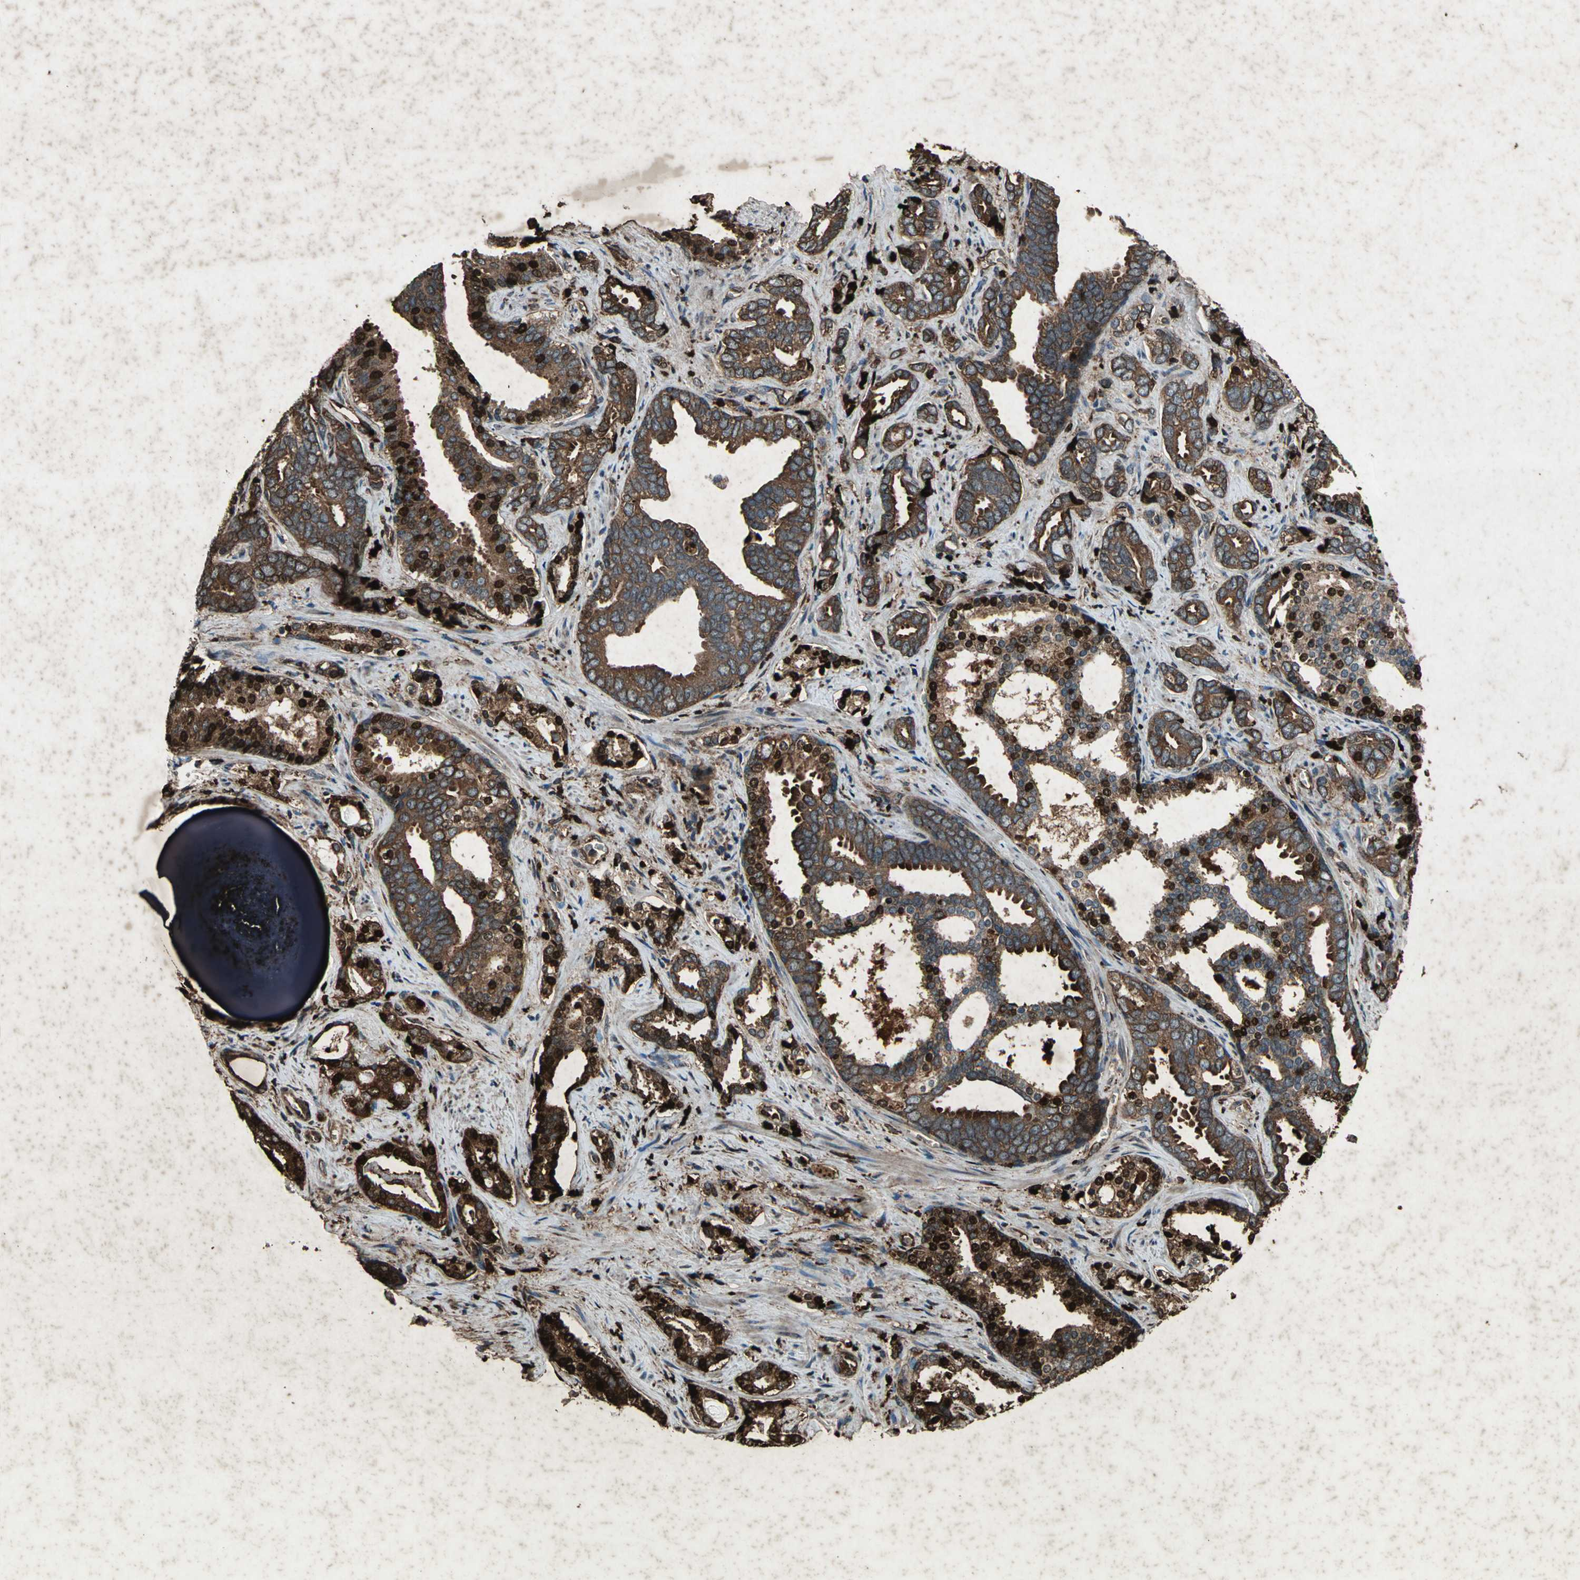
{"staining": {"intensity": "strong", "quantity": ">75%", "location": "cytoplasmic/membranous,nuclear"}, "tissue": "prostate cancer", "cell_type": "Tumor cells", "image_type": "cancer", "snomed": [{"axis": "morphology", "description": "Adenocarcinoma, High grade"}, {"axis": "topography", "description": "Prostate"}], "caption": "Immunohistochemical staining of prostate adenocarcinoma (high-grade) displays high levels of strong cytoplasmic/membranous and nuclear protein staining in approximately >75% of tumor cells.", "gene": "SEPTIN4", "patient": {"sex": "male", "age": 67}}